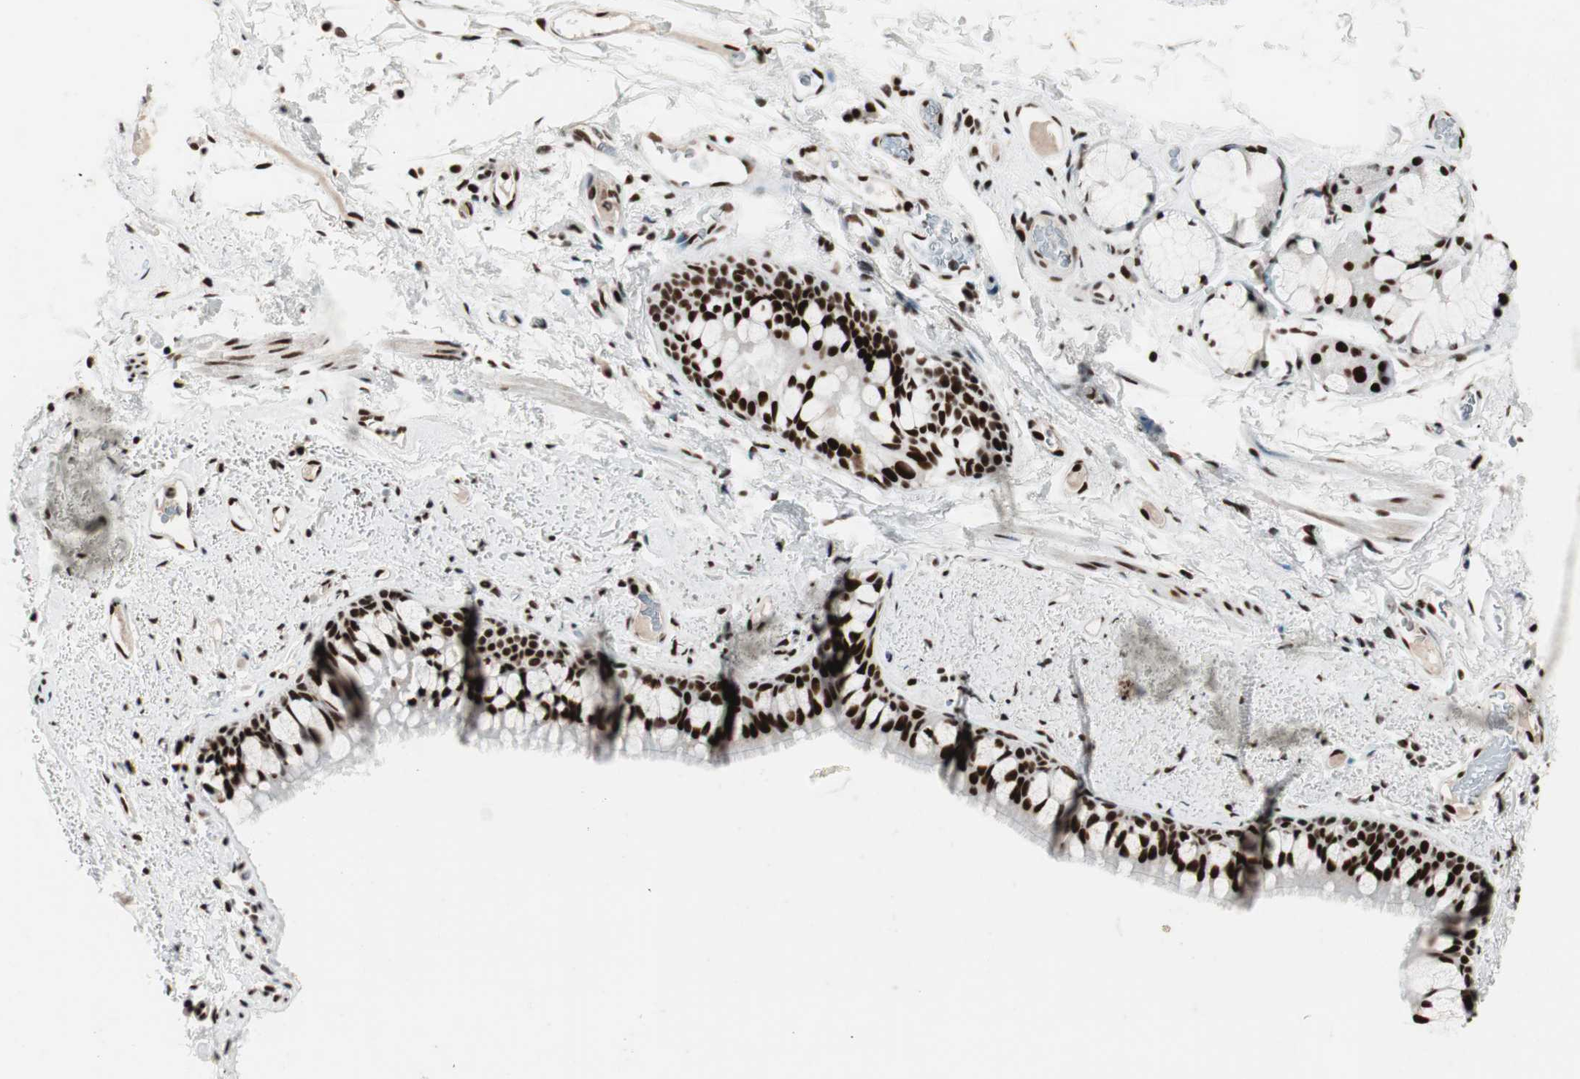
{"staining": {"intensity": "strong", "quantity": ">75%", "location": "nuclear"}, "tissue": "bronchus", "cell_type": "Respiratory epithelial cells", "image_type": "normal", "snomed": [{"axis": "morphology", "description": "Normal tissue, NOS"}, {"axis": "topography", "description": "Bronchus"}], "caption": "DAB (3,3'-diaminobenzidine) immunohistochemical staining of unremarkable human bronchus reveals strong nuclear protein expression in approximately >75% of respiratory epithelial cells.", "gene": "PSME3", "patient": {"sex": "female", "age": 73}}